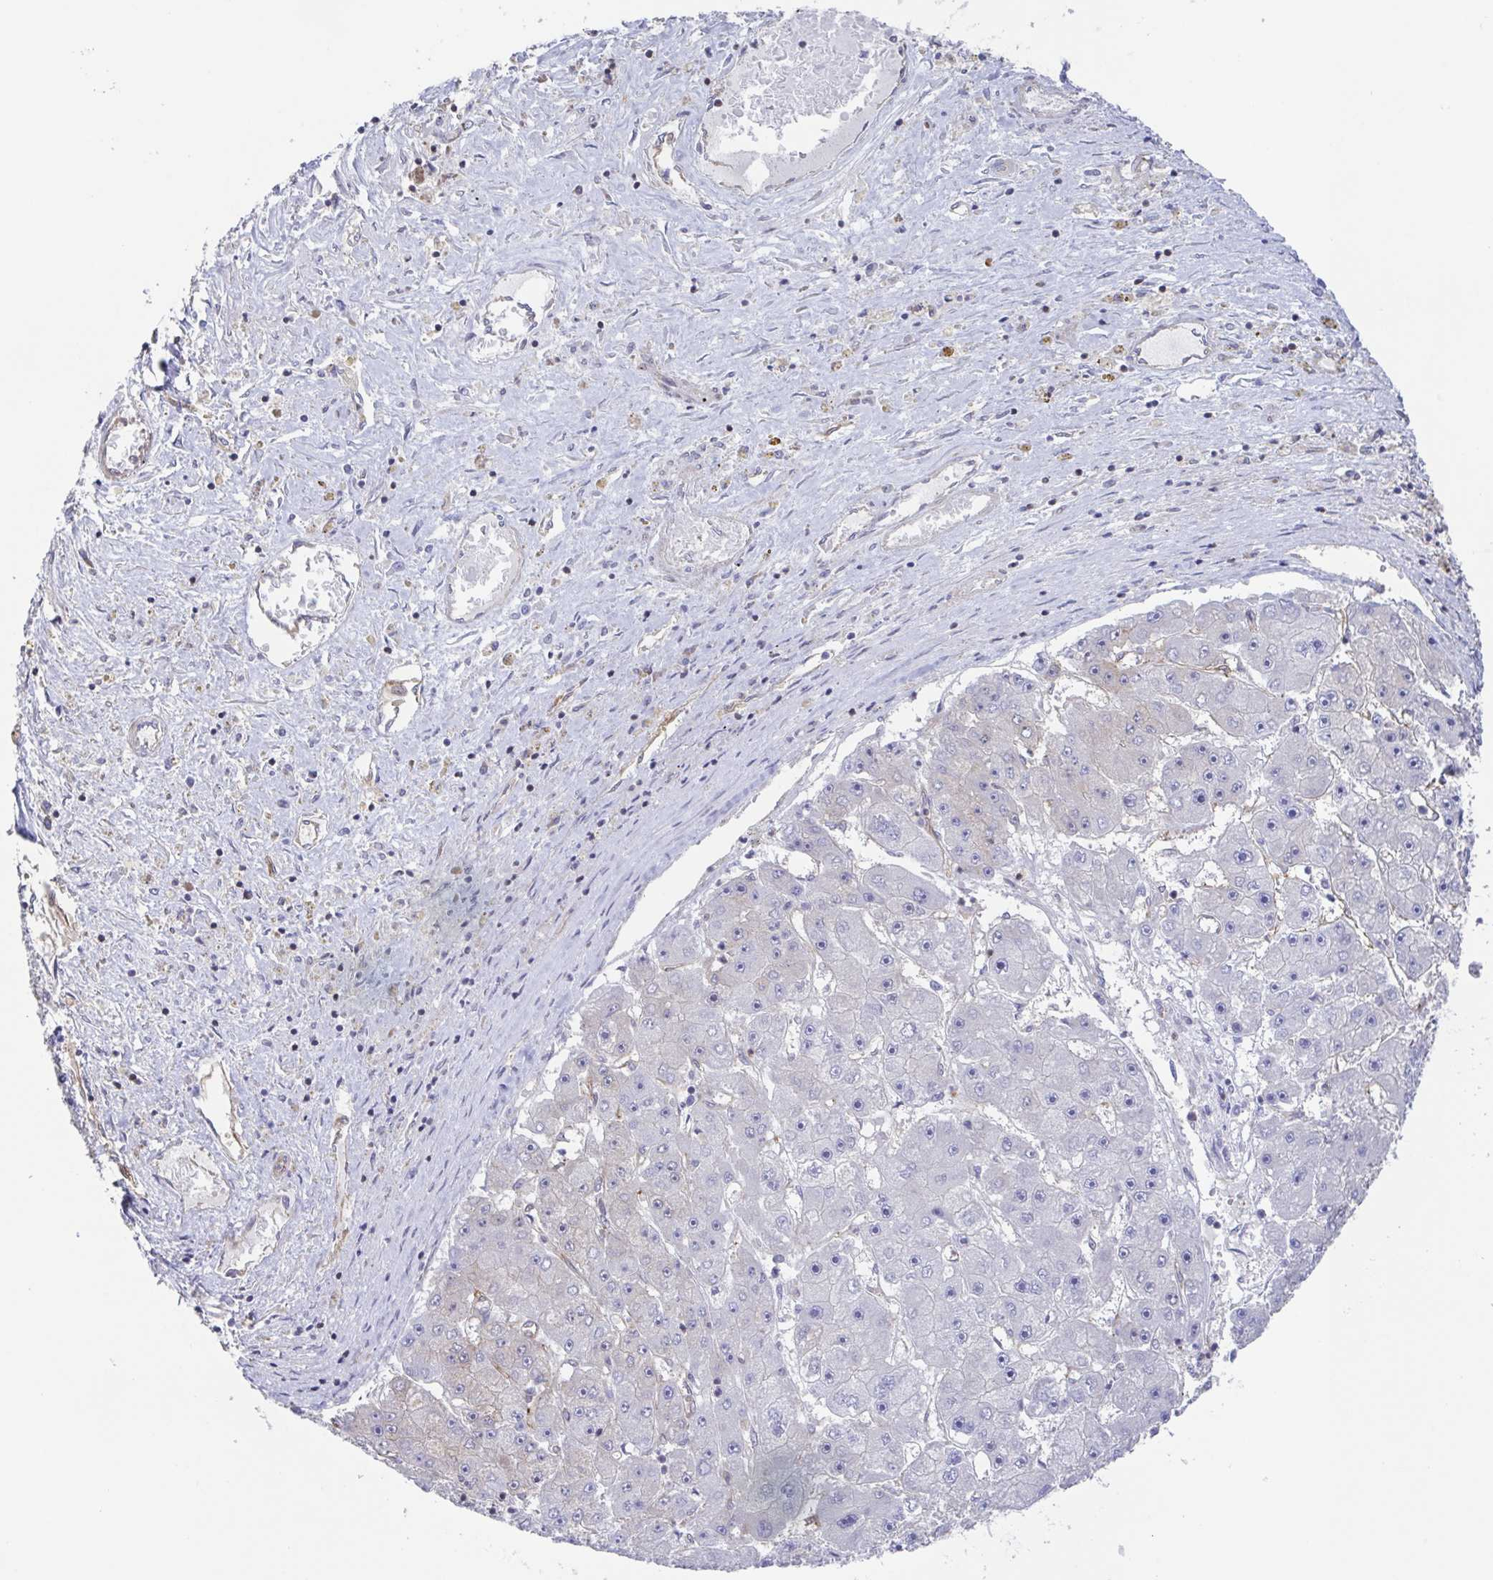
{"staining": {"intensity": "negative", "quantity": "none", "location": "none"}, "tissue": "liver cancer", "cell_type": "Tumor cells", "image_type": "cancer", "snomed": [{"axis": "morphology", "description": "Carcinoma, Hepatocellular, NOS"}, {"axis": "topography", "description": "Liver"}], "caption": "Protein analysis of liver cancer displays no significant staining in tumor cells.", "gene": "AGFG2", "patient": {"sex": "female", "age": 61}}